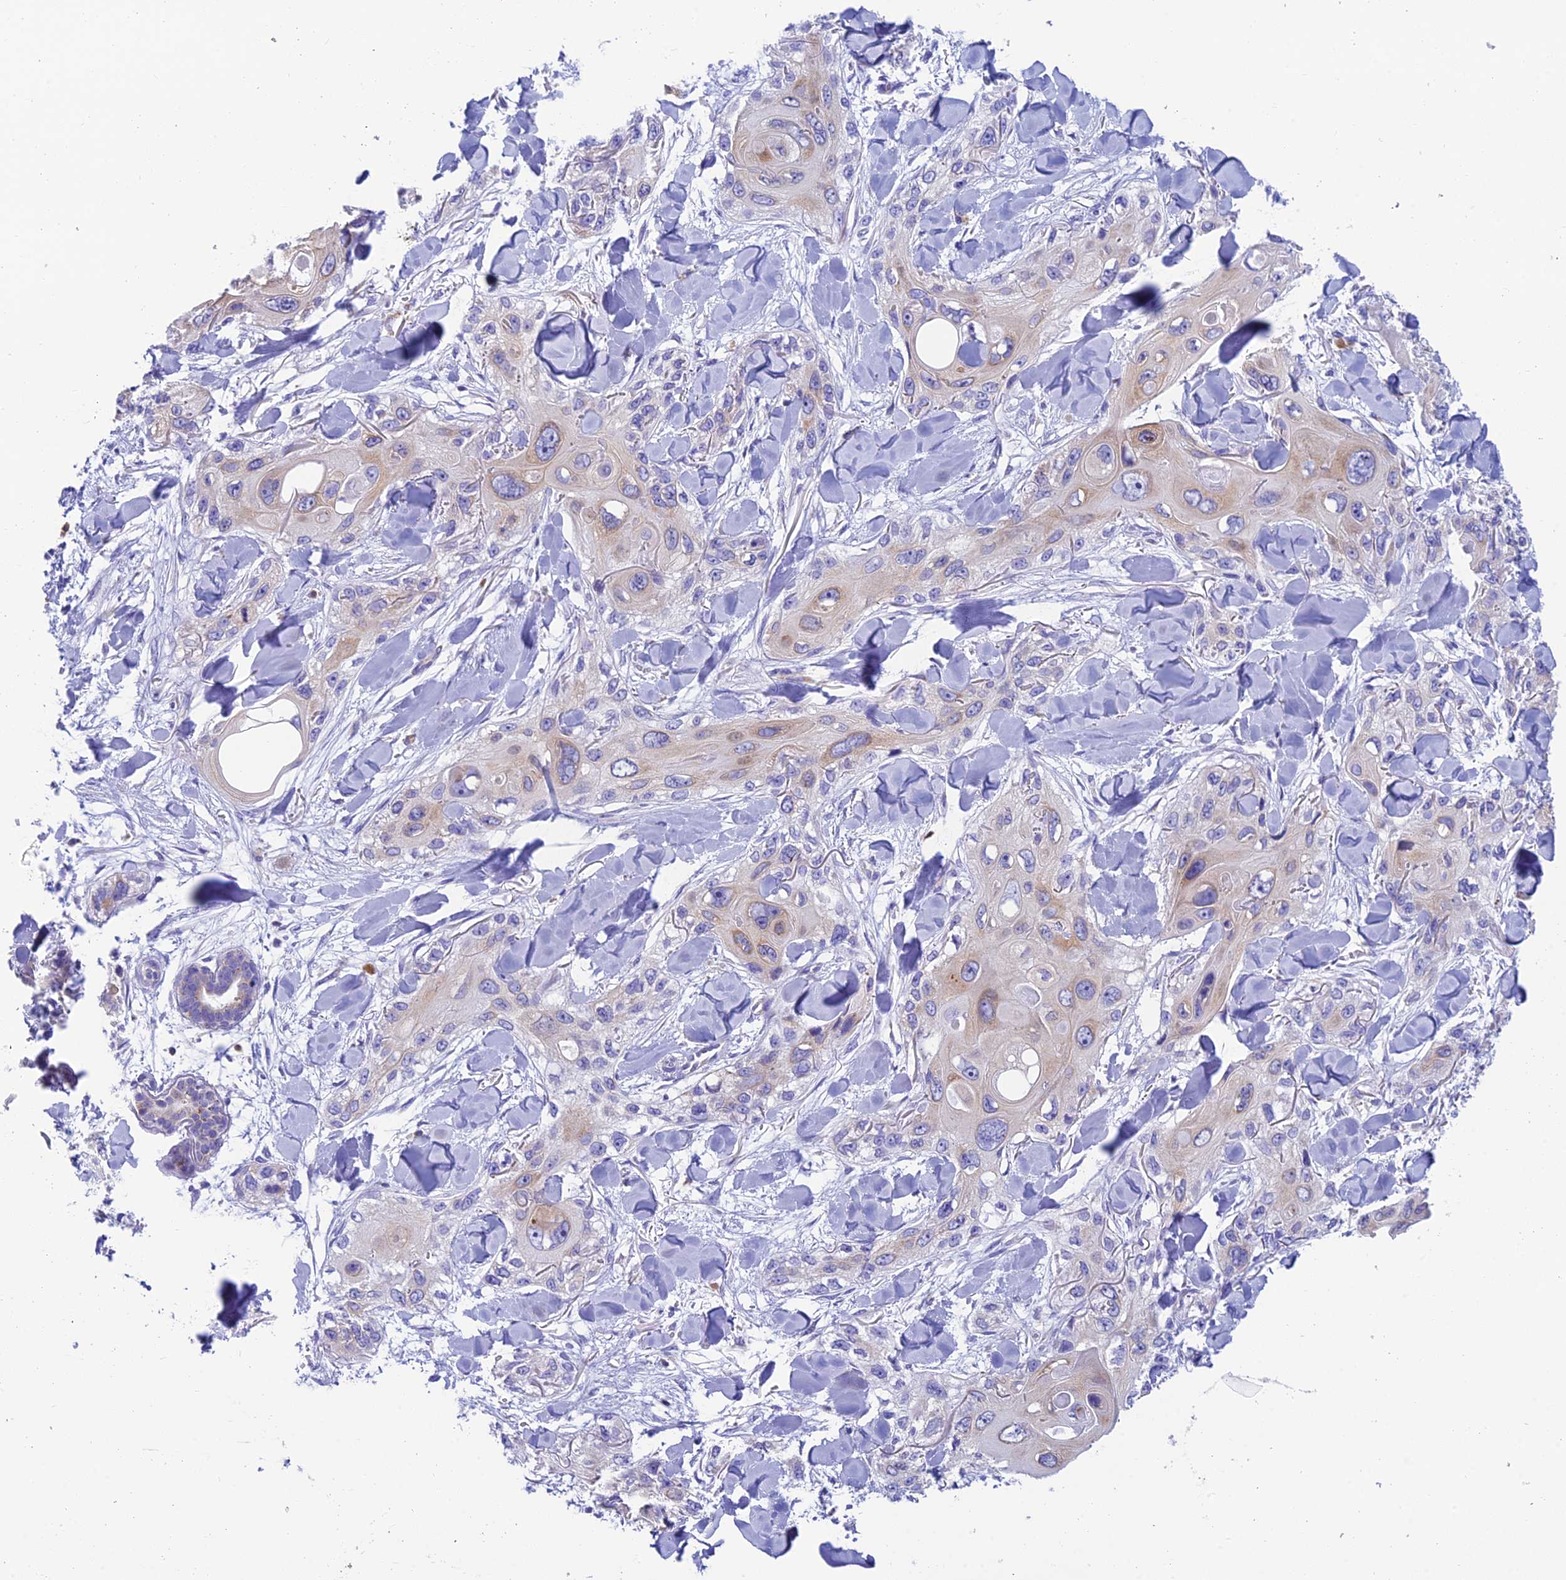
{"staining": {"intensity": "weak", "quantity": "<25%", "location": "cytoplasmic/membranous"}, "tissue": "skin cancer", "cell_type": "Tumor cells", "image_type": "cancer", "snomed": [{"axis": "morphology", "description": "Normal tissue, NOS"}, {"axis": "morphology", "description": "Squamous cell carcinoma, NOS"}, {"axis": "topography", "description": "Skin"}], "caption": "Micrograph shows no significant protein positivity in tumor cells of skin cancer (squamous cell carcinoma).", "gene": "REEP4", "patient": {"sex": "male", "age": 72}}